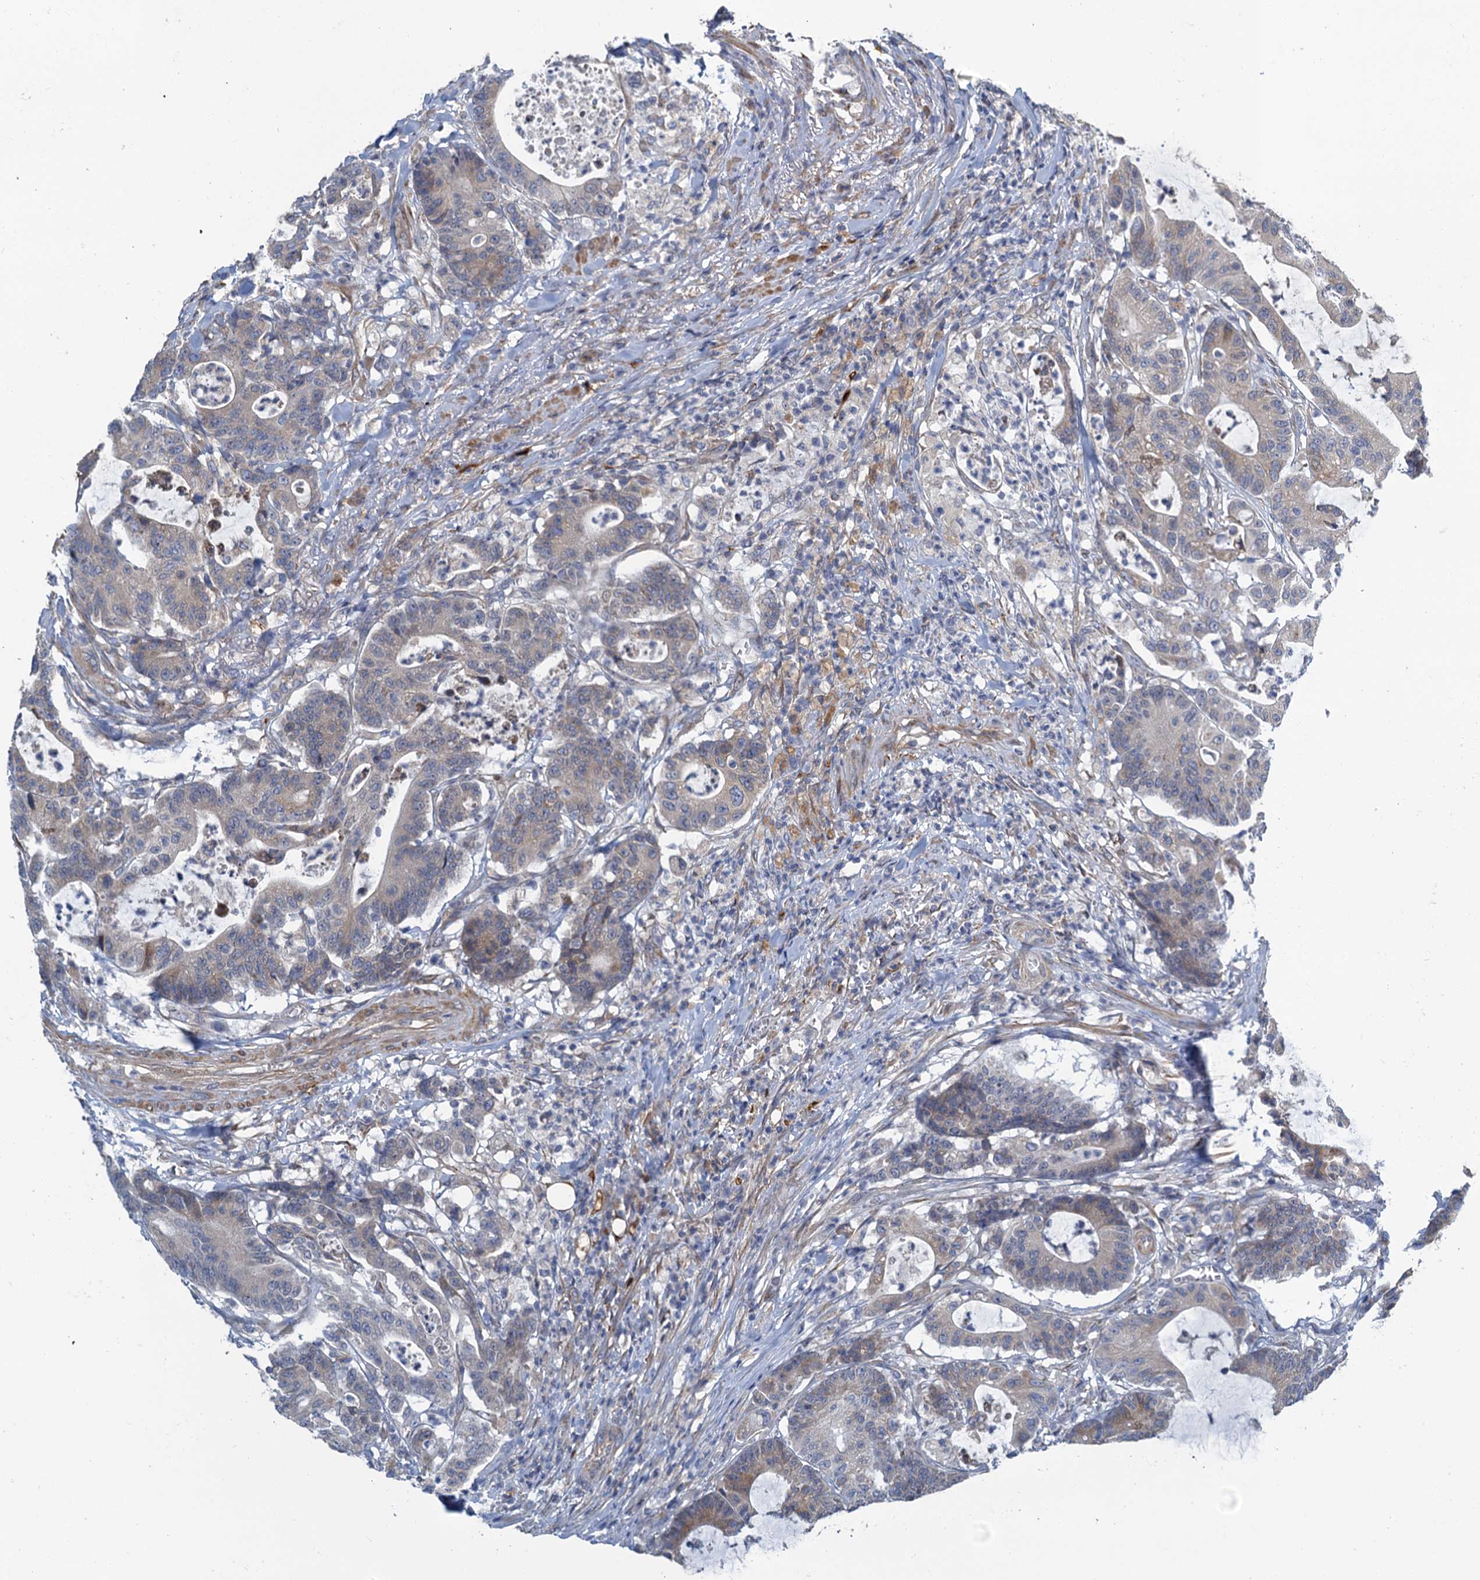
{"staining": {"intensity": "negative", "quantity": "none", "location": "none"}, "tissue": "colorectal cancer", "cell_type": "Tumor cells", "image_type": "cancer", "snomed": [{"axis": "morphology", "description": "Adenocarcinoma, NOS"}, {"axis": "topography", "description": "Colon"}], "caption": "Tumor cells show no significant protein expression in colorectal adenocarcinoma. (DAB (3,3'-diaminobenzidine) immunohistochemistry, high magnification).", "gene": "POGLUT3", "patient": {"sex": "female", "age": 84}}